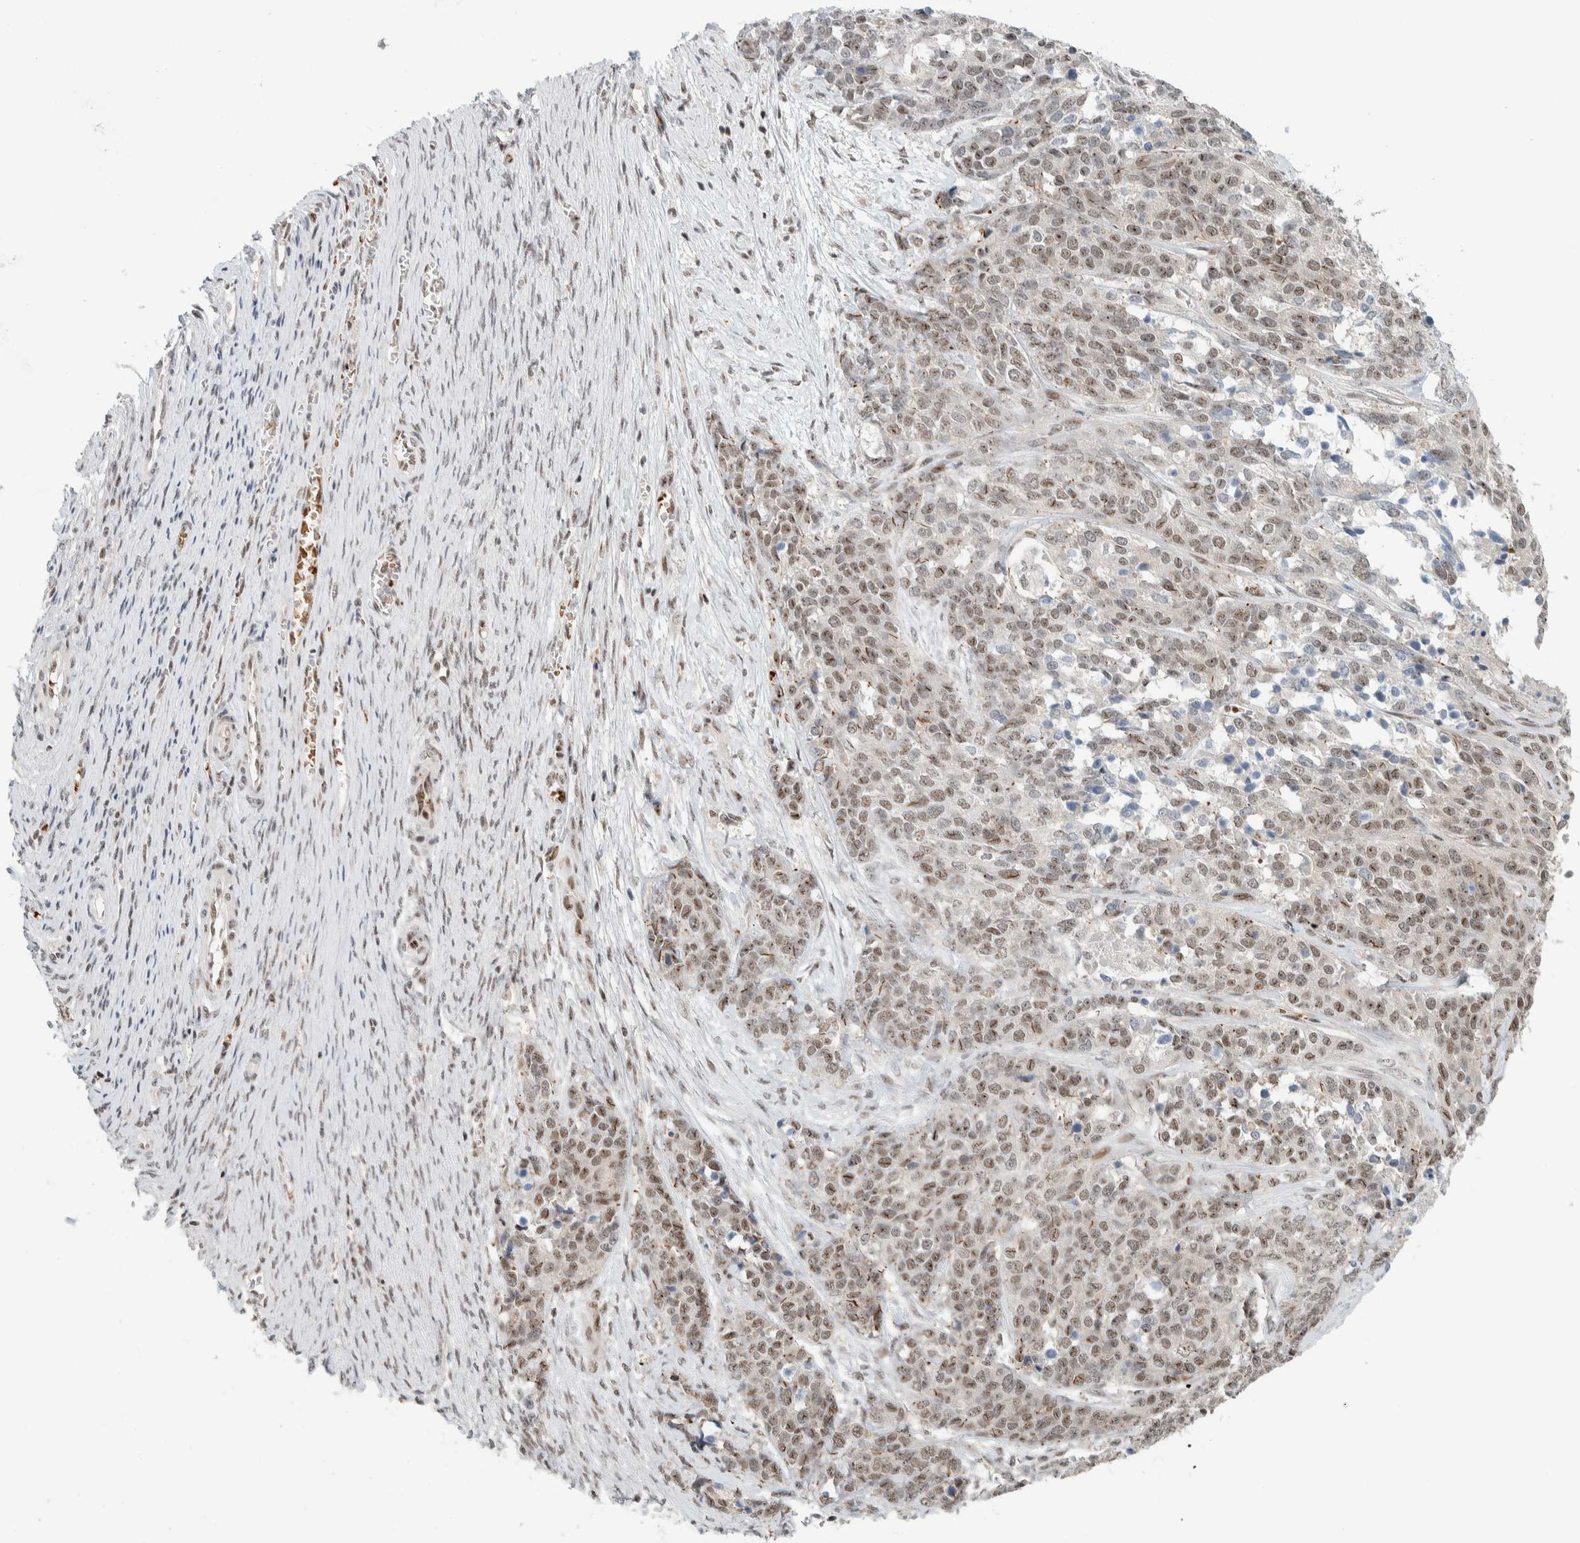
{"staining": {"intensity": "moderate", "quantity": ">75%", "location": "nuclear"}, "tissue": "ovarian cancer", "cell_type": "Tumor cells", "image_type": "cancer", "snomed": [{"axis": "morphology", "description": "Cystadenocarcinoma, serous, NOS"}, {"axis": "topography", "description": "Ovary"}], "caption": "Immunohistochemistry (IHC) of serous cystadenocarcinoma (ovarian) displays medium levels of moderate nuclear expression in about >75% of tumor cells.", "gene": "ZBTB2", "patient": {"sex": "female", "age": 44}}